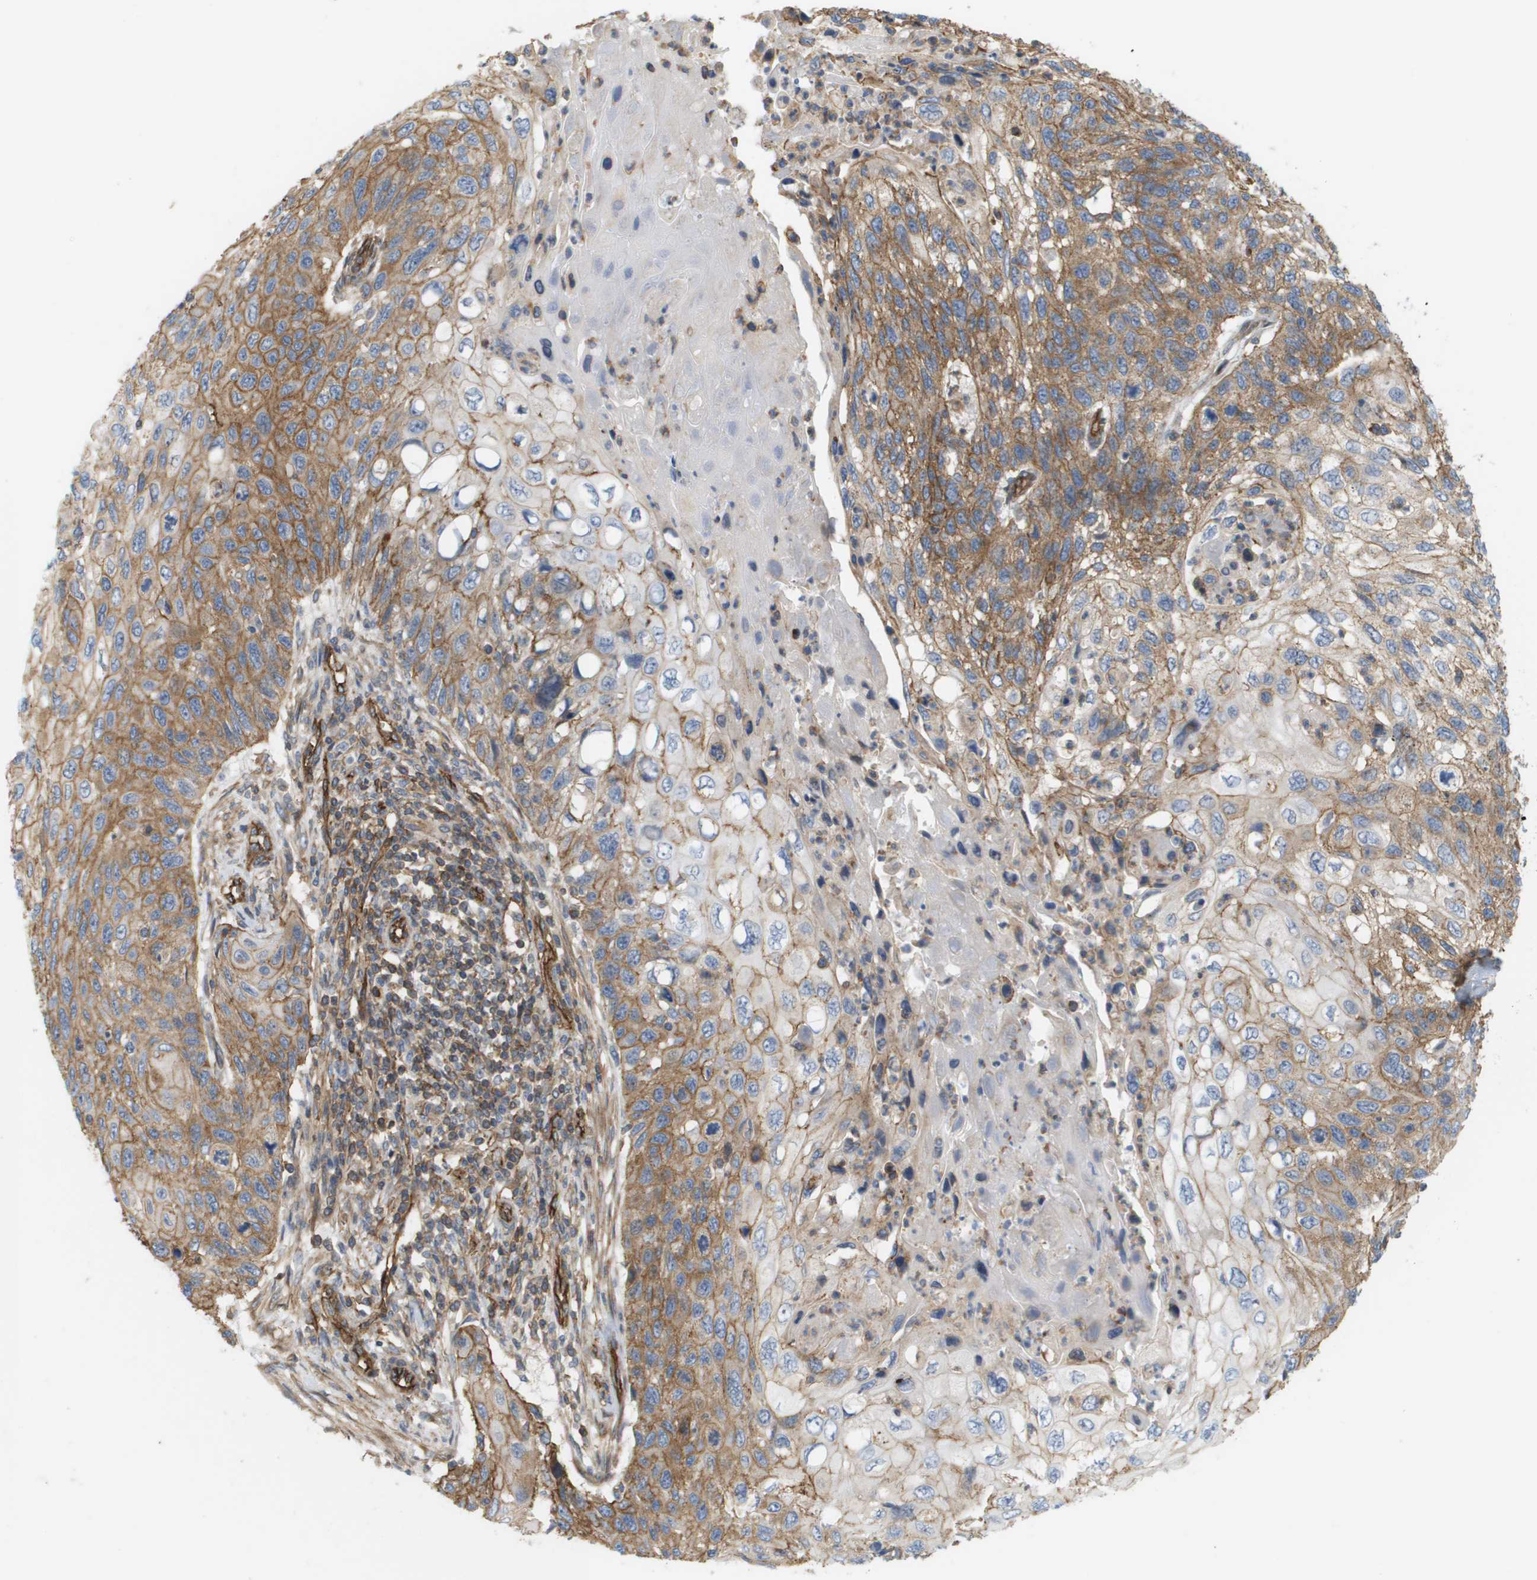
{"staining": {"intensity": "moderate", "quantity": ">75%", "location": "cytoplasmic/membranous"}, "tissue": "cervical cancer", "cell_type": "Tumor cells", "image_type": "cancer", "snomed": [{"axis": "morphology", "description": "Squamous cell carcinoma, NOS"}, {"axis": "topography", "description": "Cervix"}], "caption": "Brown immunohistochemical staining in human cervical cancer displays moderate cytoplasmic/membranous expression in about >75% of tumor cells. (IHC, brightfield microscopy, high magnification).", "gene": "SGMS2", "patient": {"sex": "female", "age": 70}}